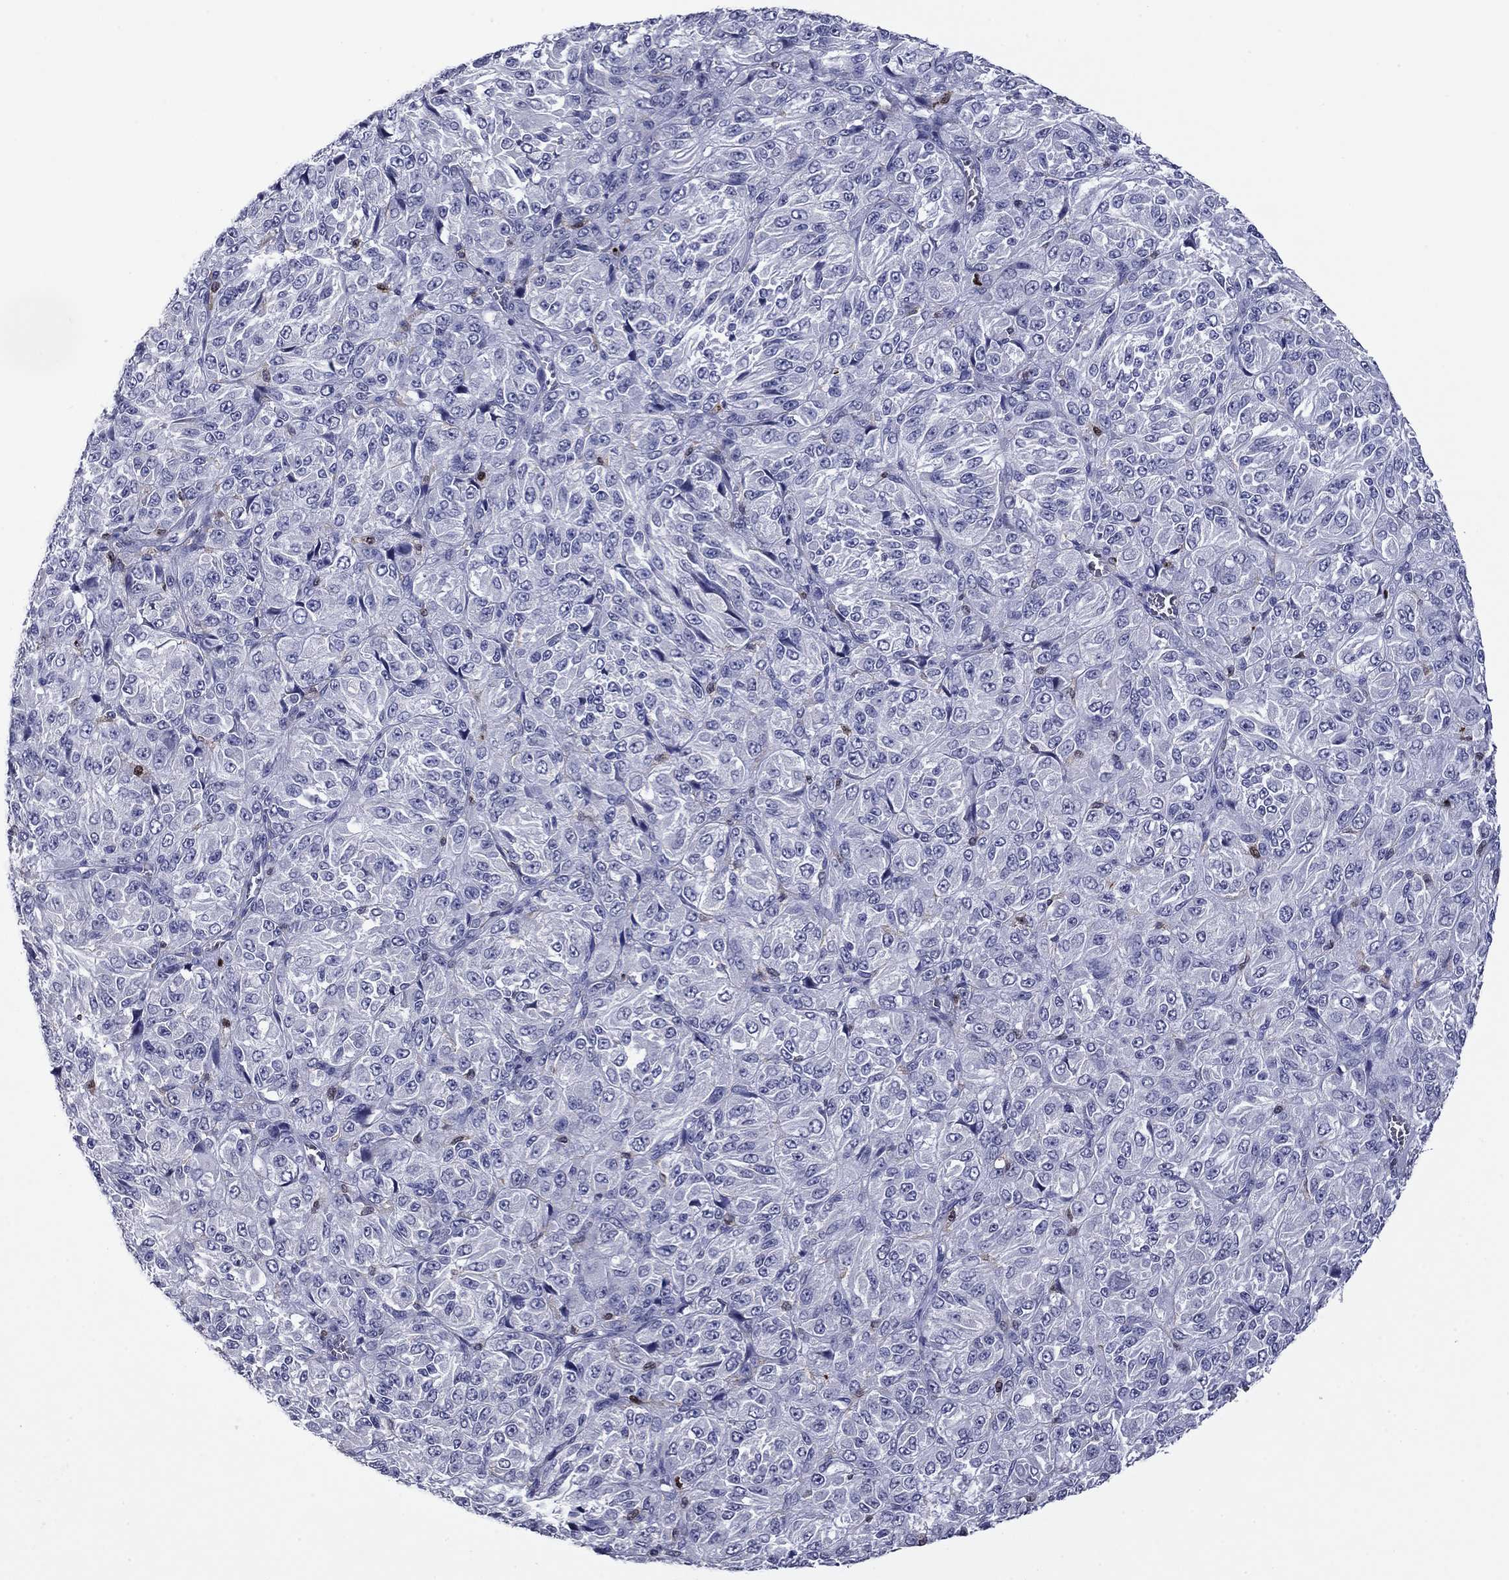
{"staining": {"intensity": "negative", "quantity": "none", "location": "none"}, "tissue": "melanoma", "cell_type": "Tumor cells", "image_type": "cancer", "snomed": [{"axis": "morphology", "description": "Malignant melanoma, Metastatic site"}, {"axis": "topography", "description": "Brain"}], "caption": "DAB immunohistochemical staining of malignant melanoma (metastatic site) exhibits no significant staining in tumor cells. (DAB (3,3'-diaminobenzidine) immunohistochemistry (IHC) visualized using brightfield microscopy, high magnification).", "gene": "CFAP119", "patient": {"sex": "female", "age": 56}}